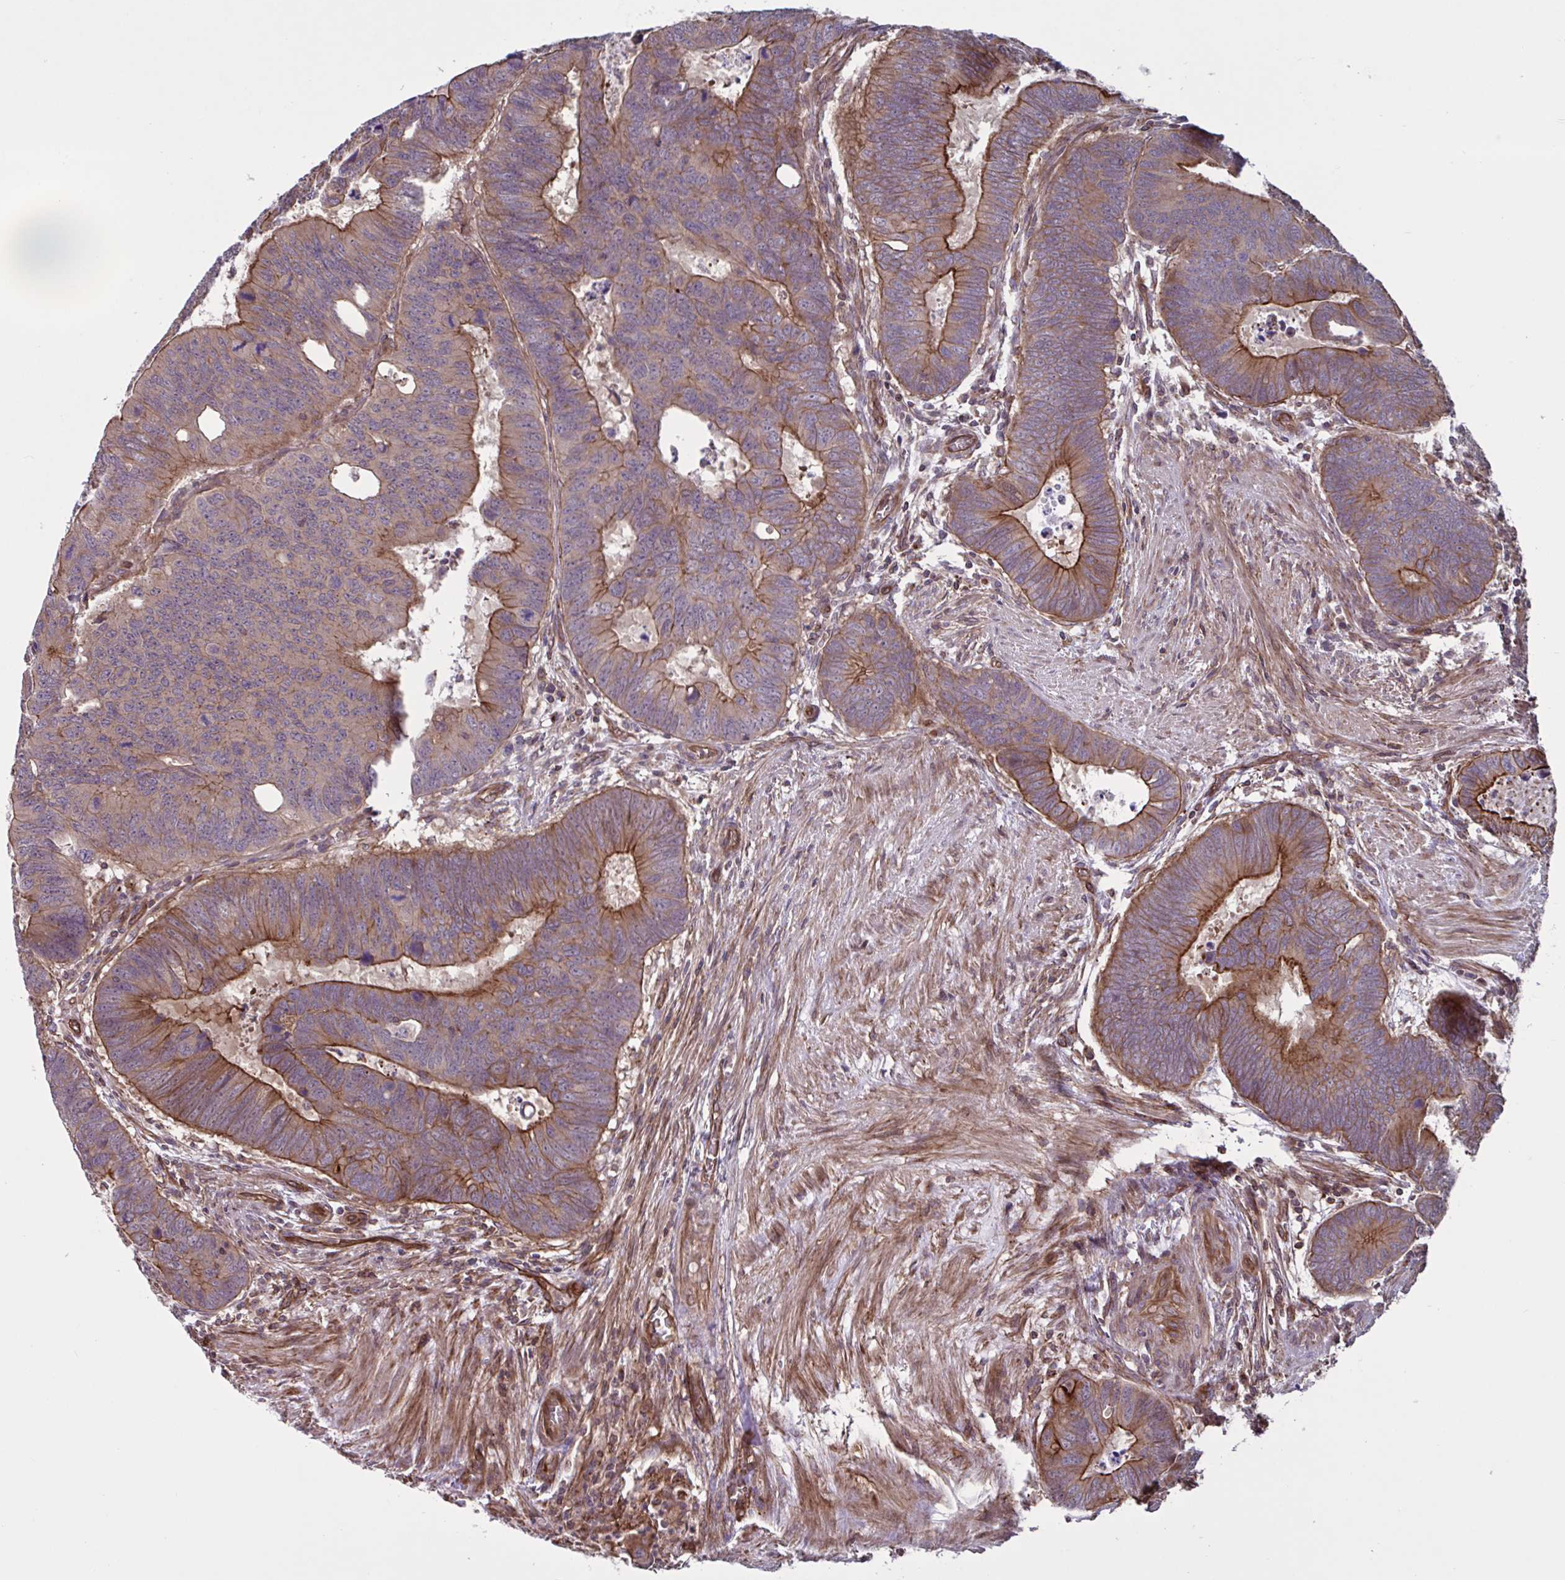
{"staining": {"intensity": "strong", "quantity": ">75%", "location": "cytoplasmic/membranous"}, "tissue": "colorectal cancer", "cell_type": "Tumor cells", "image_type": "cancer", "snomed": [{"axis": "morphology", "description": "Adenocarcinoma, NOS"}, {"axis": "topography", "description": "Colon"}], "caption": "Protein positivity by immunohistochemistry exhibits strong cytoplasmic/membranous expression in approximately >75% of tumor cells in adenocarcinoma (colorectal). (brown staining indicates protein expression, while blue staining denotes nuclei).", "gene": "GLTP", "patient": {"sex": "male", "age": 62}}